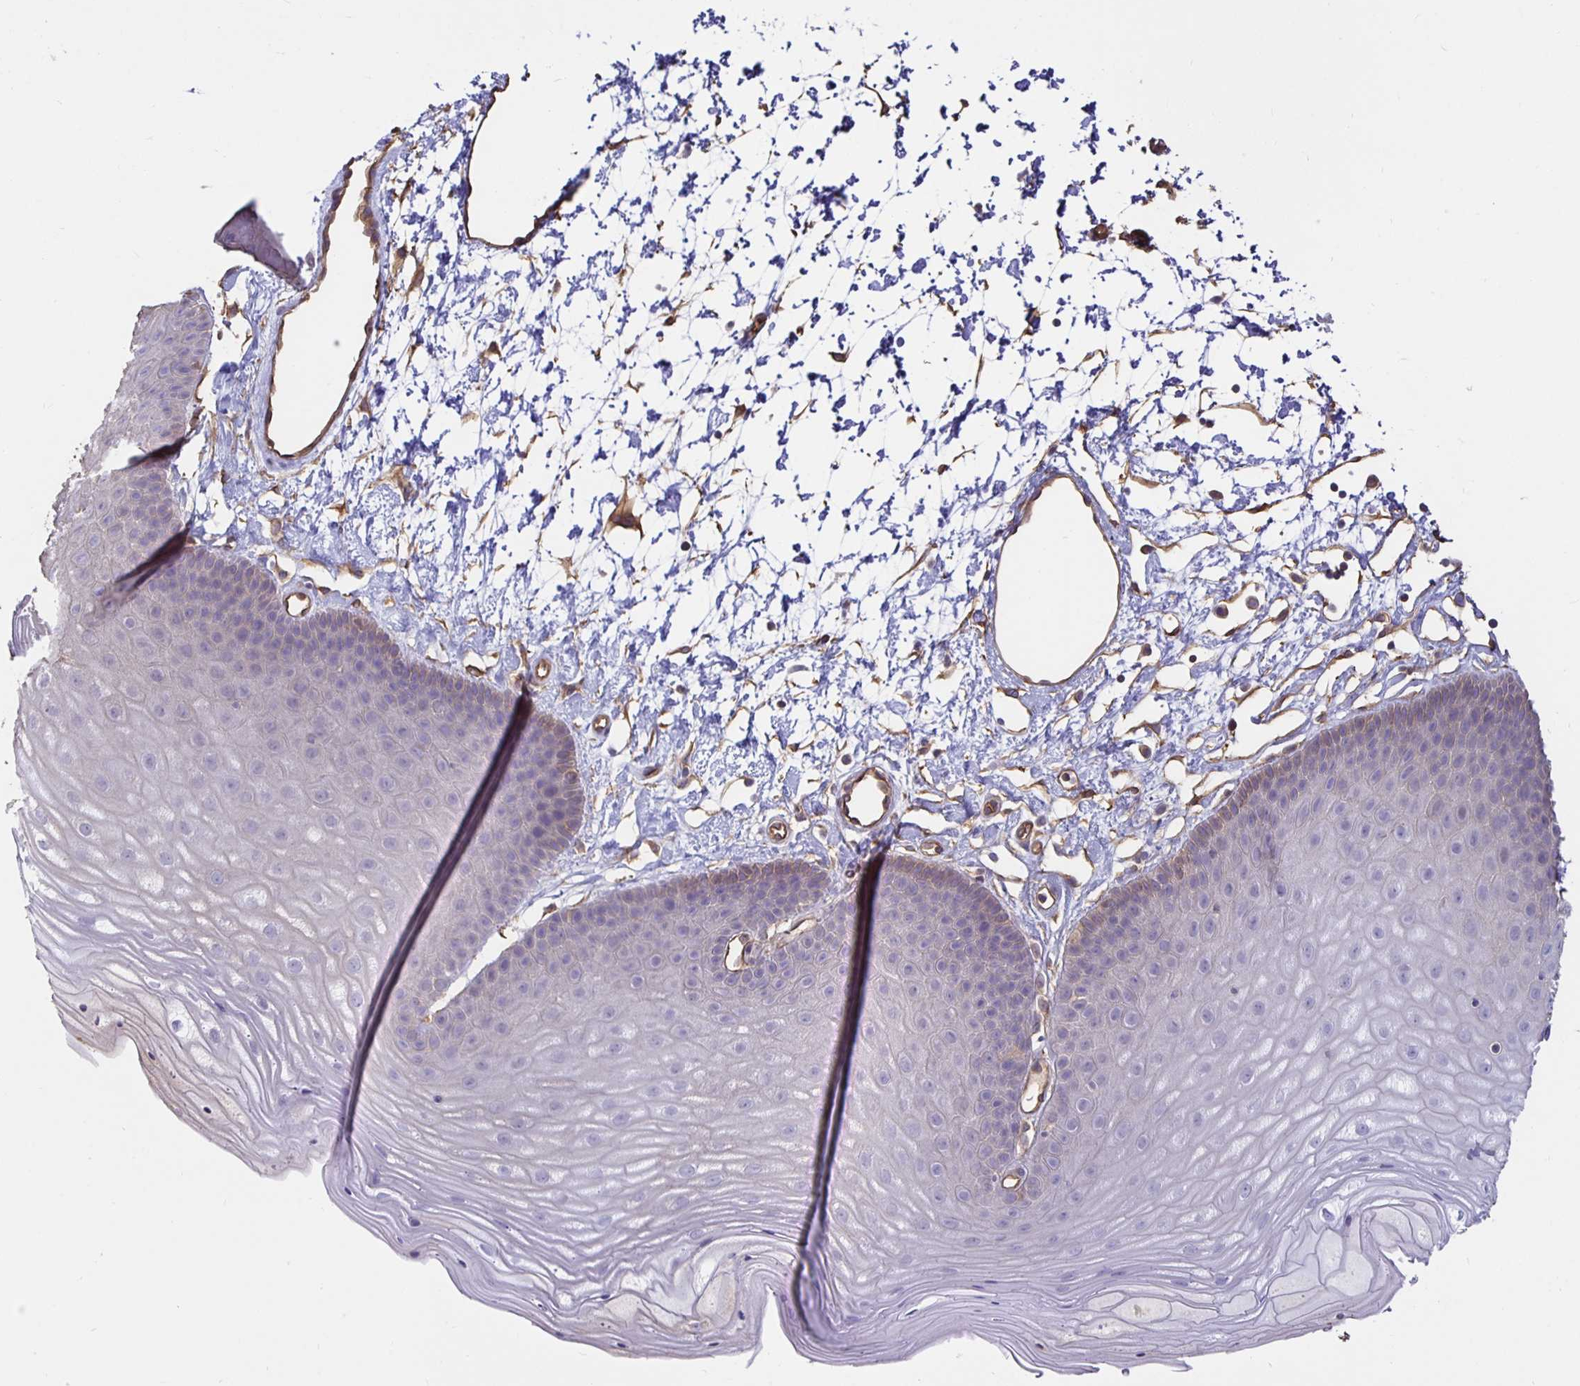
{"staining": {"intensity": "moderate", "quantity": "<25%", "location": "cytoplasmic/membranous"}, "tissue": "skin", "cell_type": "Epidermal cells", "image_type": "normal", "snomed": [{"axis": "morphology", "description": "Normal tissue, NOS"}, {"axis": "topography", "description": "Anal"}], "caption": "This micrograph exhibits benign skin stained with immunohistochemistry to label a protein in brown. The cytoplasmic/membranous of epidermal cells show moderate positivity for the protein. Nuclei are counter-stained blue.", "gene": "ARHGEF39", "patient": {"sex": "male", "age": 53}}